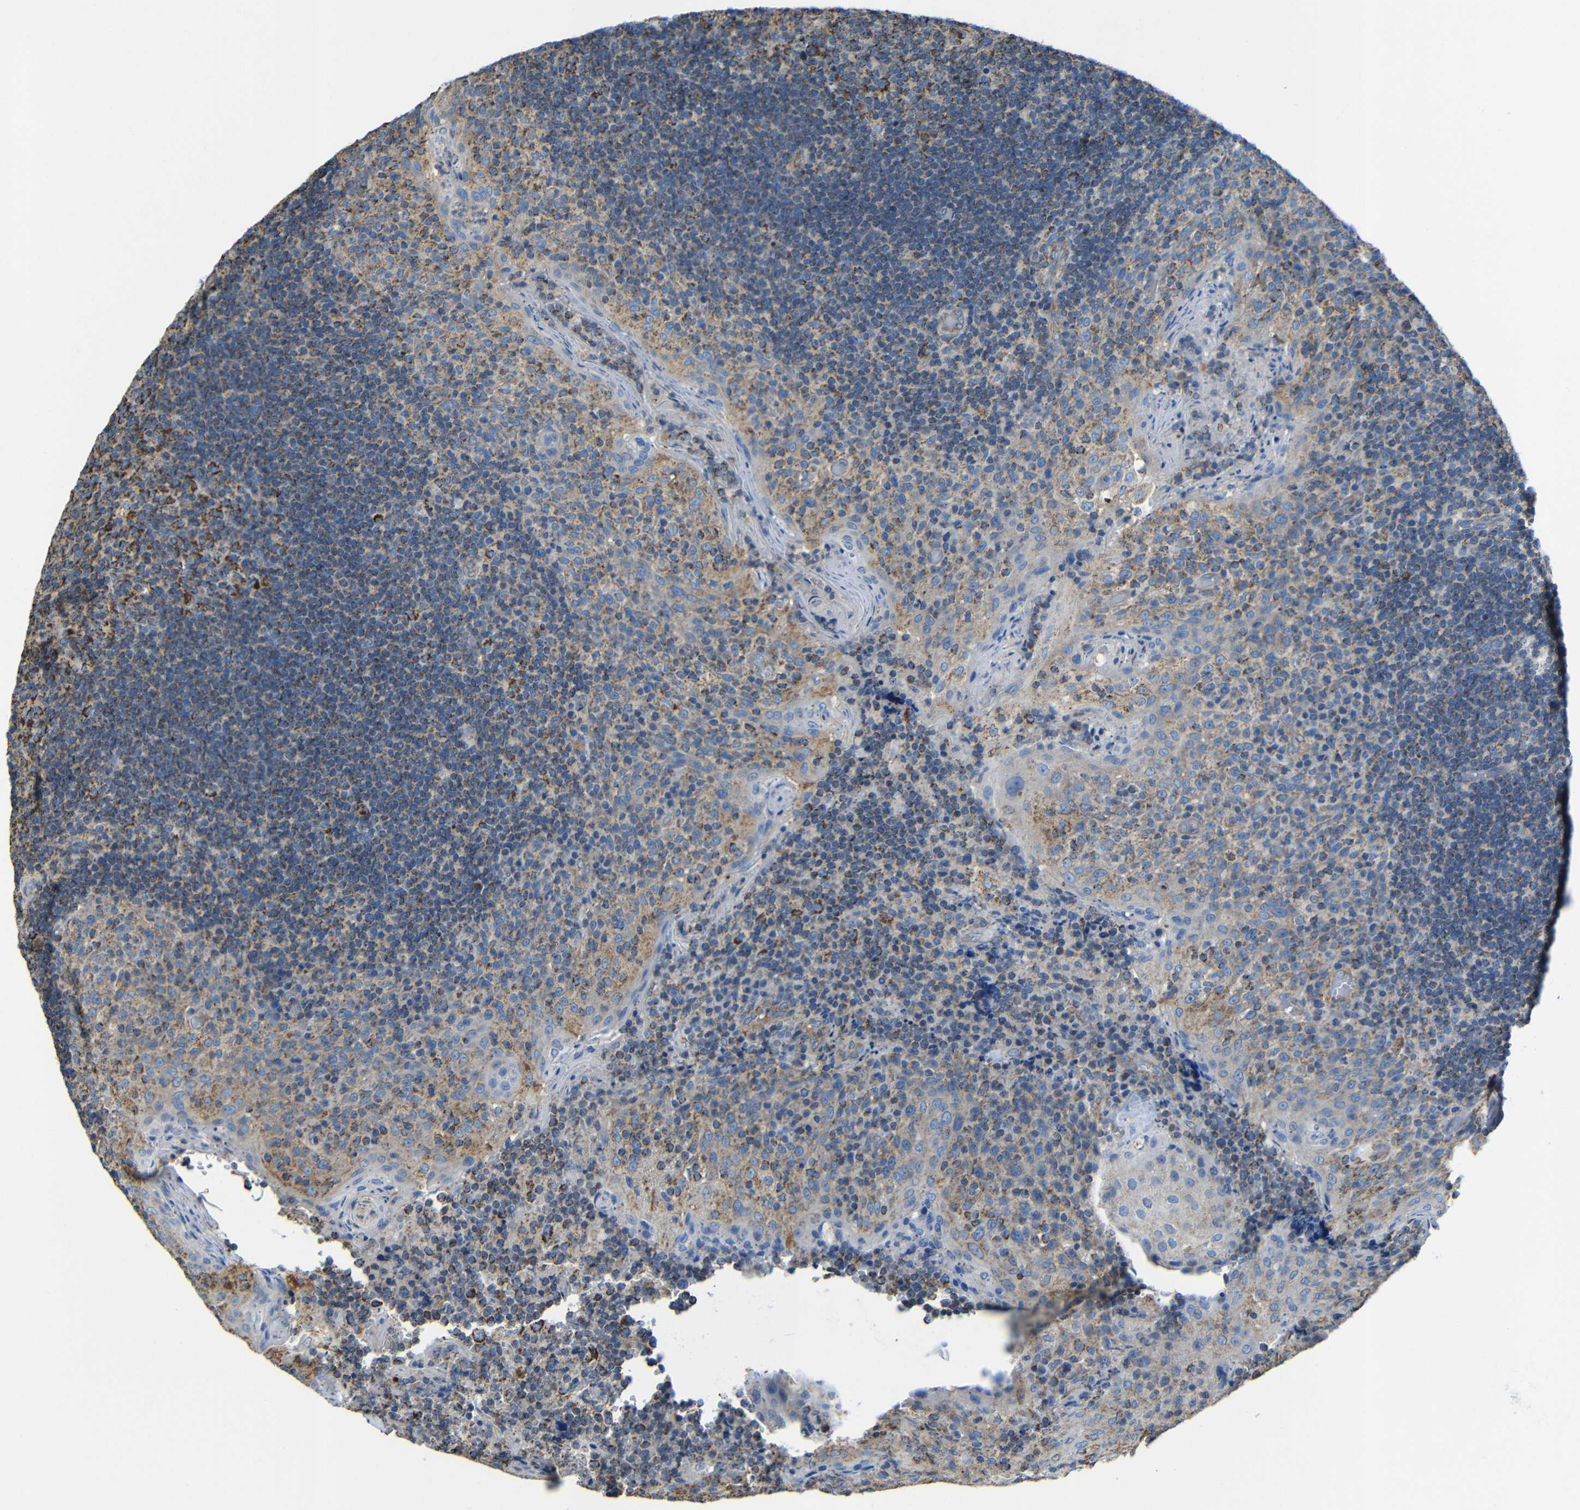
{"staining": {"intensity": "strong", "quantity": ">75%", "location": "cytoplasmic/membranous"}, "tissue": "tonsil", "cell_type": "Germinal center cells", "image_type": "normal", "snomed": [{"axis": "morphology", "description": "Normal tissue, NOS"}, {"axis": "topography", "description": "Tonsil"}], "caption": "Tonsil stained with DAB IHC shows high levels of strong cytoplasmic/membranous expression in approximately >75% of germinal center cells. Nuclei are stained in blue.", "gene": "INTS6L", "patient": {"sex": "male", "age": 17}}